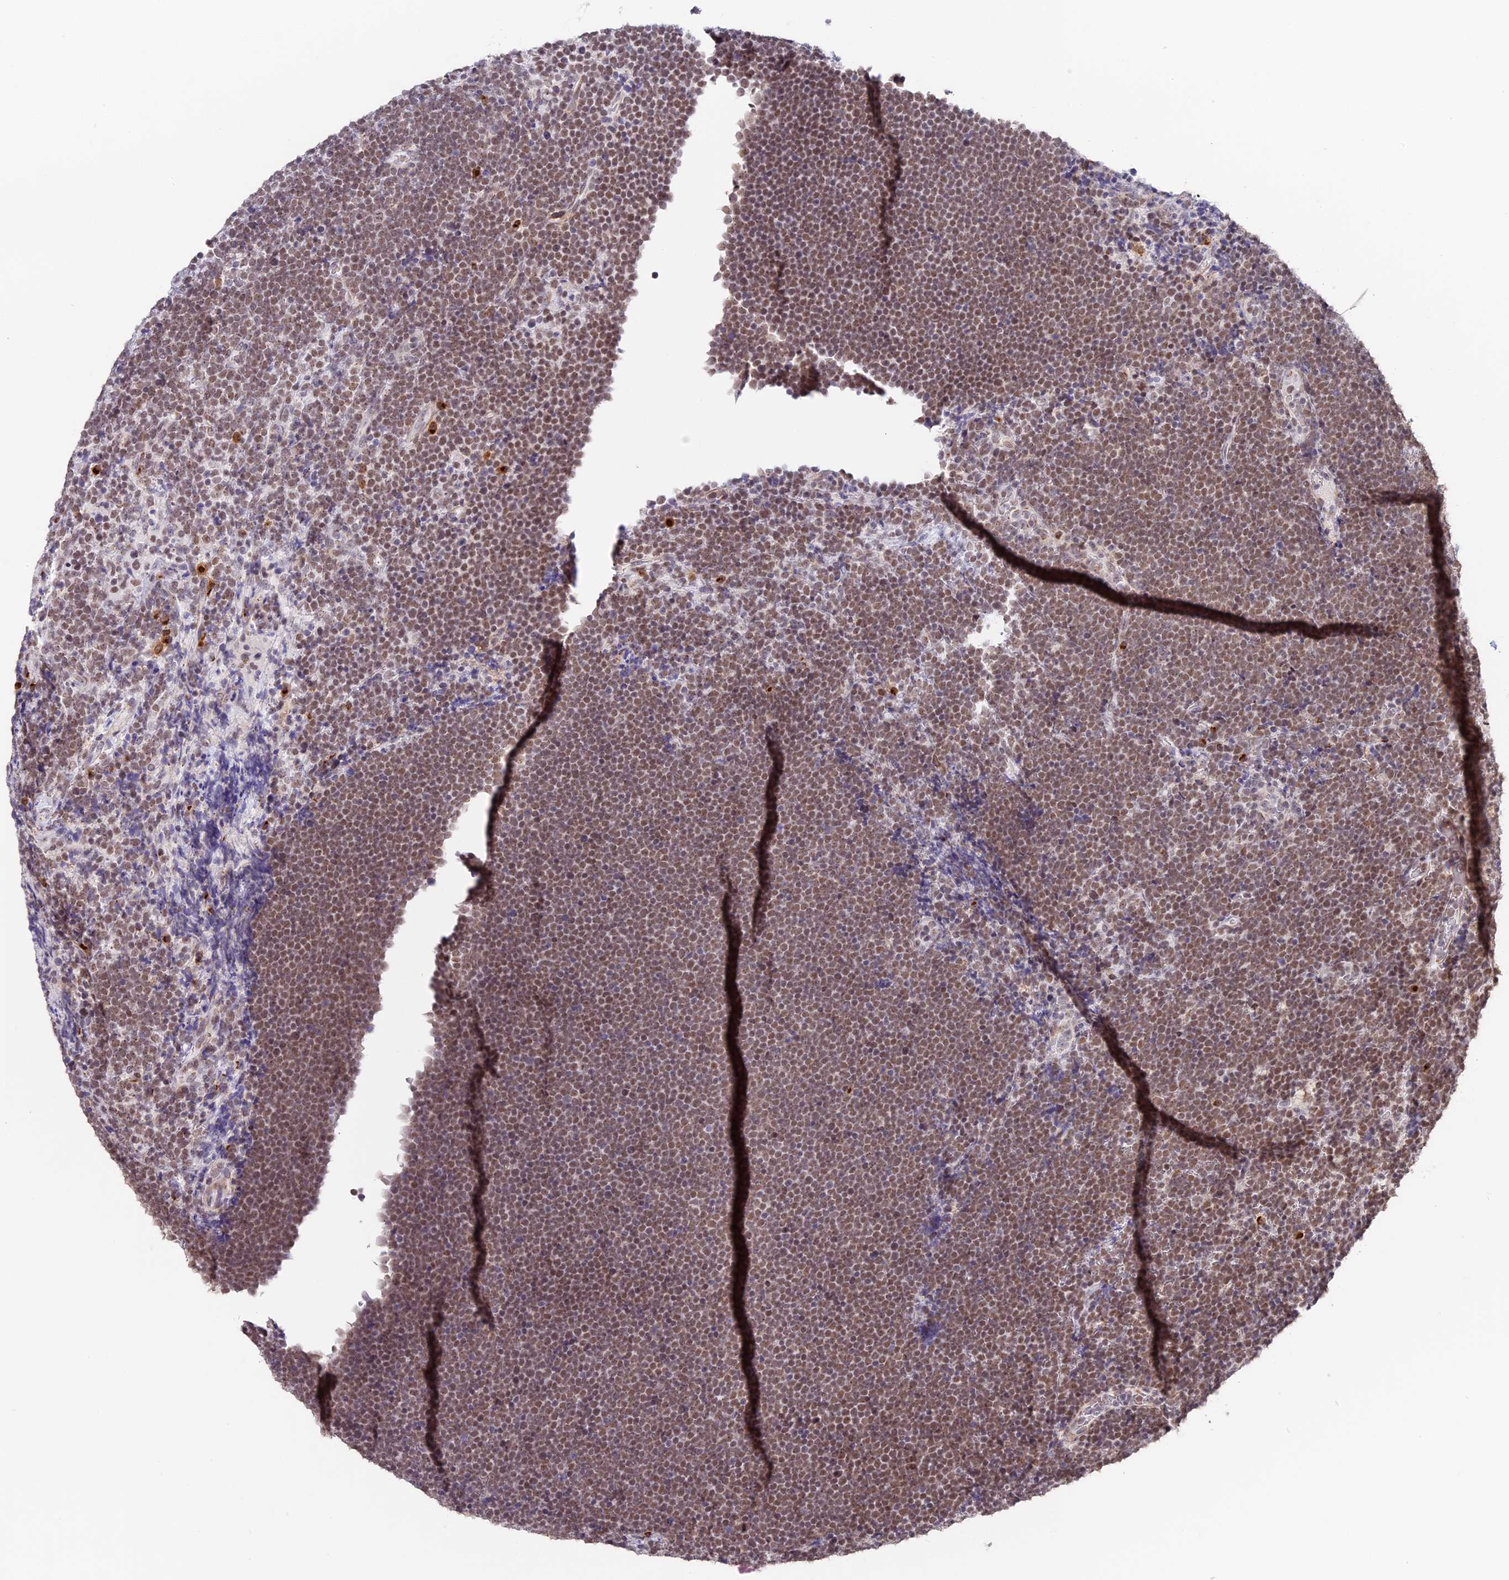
{"staining": {"intensity": "moderate", "quantity": ">75%", "location": "nuclear"}, "tissue": "lymphoma", "cell_type": "Tumor cells", "image_type": "cancer", "snomed": [{"axis": "morphology", "description": "Malignant lymphoma, non-Hodgkin's type, High grade"}, {"axis": "topography", "description": "Lymph node"}], "caption": "A brown stain highlights moderate nuclear staining of a protein in human malignant lymphoma, non-Hodgkin's type (high-grade) tumor cells. (Stains: DAB (3,3'-diaminobenzidine) in brown, nuclei in blue, Microscopy: brightfield microscopy at high magnification).", "gene": "HEATR5B", "patient": {"sex": "male", "age": 13}}